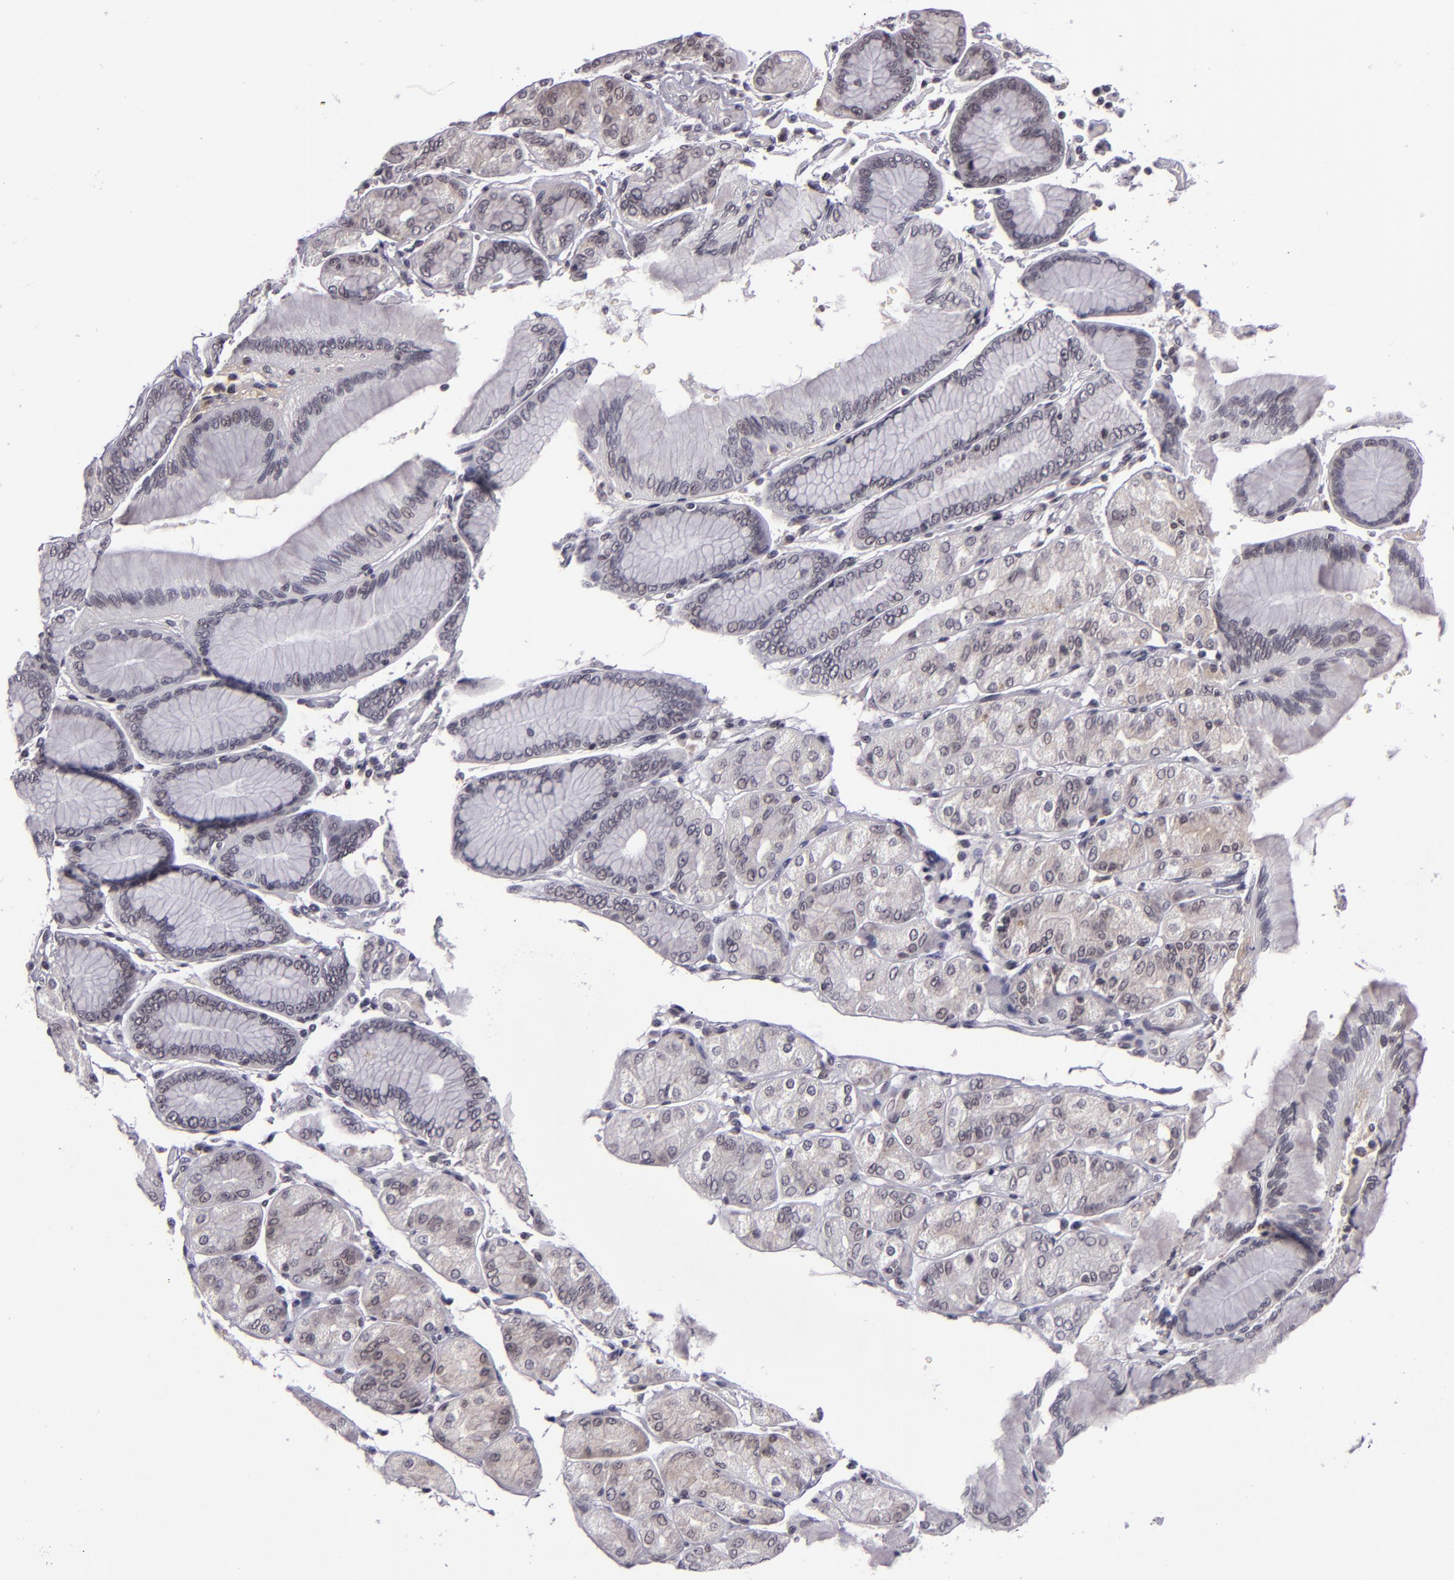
{"staining": {"intensity": "negative", "quantity": "none", "location": "none"}, "tissue": "stomach cancer", "cell_type": "Tumor cells", "image_type": "cancer", "snomed": [{"axis": "morphology", "description": "Adenocarcinoma, NOS"}, {"axis": "topography", "description": "Stomach, upper"}], "caption": "Immunohistochemical staining of human stomach cancer demonstrates no significant positivity in tumor cells.", "gene": "CASP8", "patient": {"sex": "female", "age": 50}}